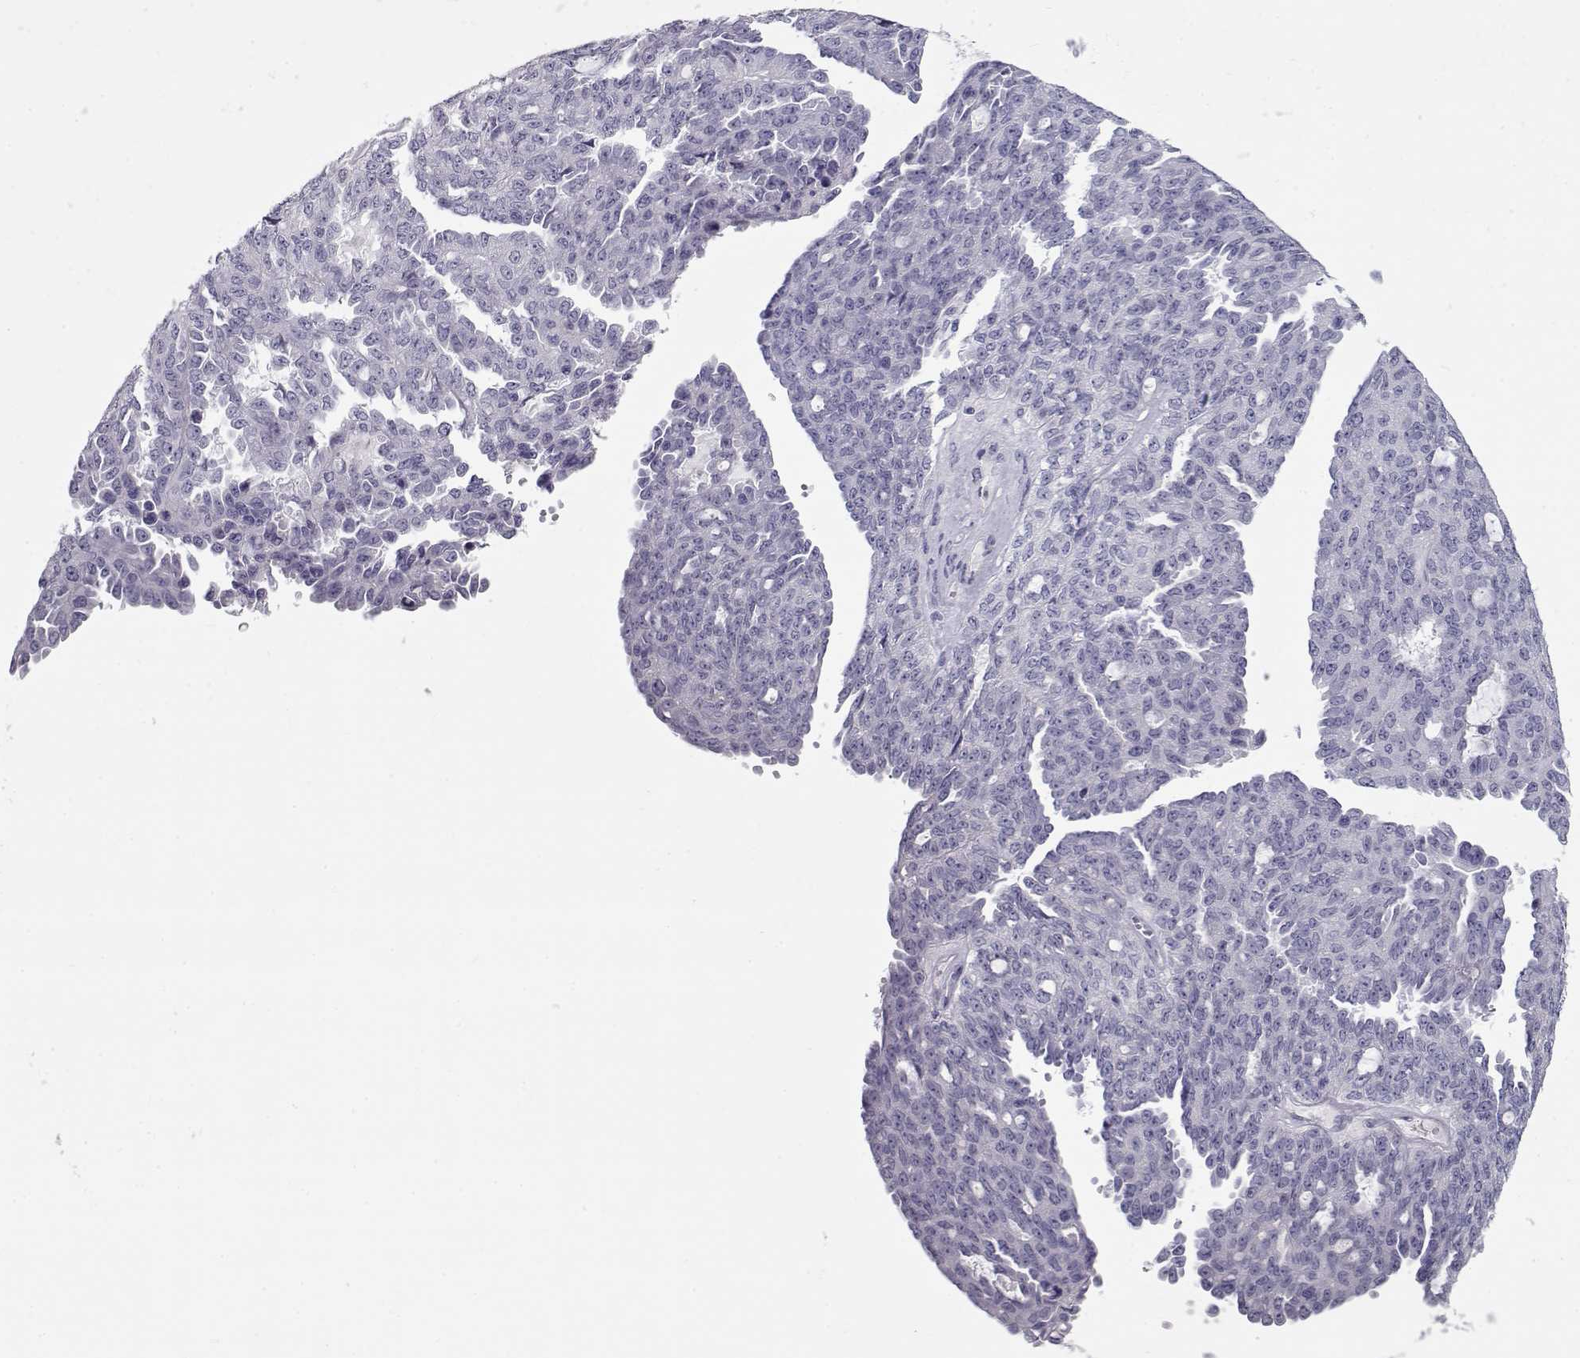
{"staining": {"intensity": "negative", "quantity": "none", "location": "none"}, "tissue": "ovarian cancer", "cell_type": "Tumor cells", "image_type": "cancer", "snomed": [{"axis": "morphology", "description": "Cystadenocarcinoma, serous, NOS"}, {"axis": "topography", "description": "Ovary"}], "caption": "IHC micrograph of human ovarian serous cystadenocarcinoma stained for a protein (brown), which shows no staining in tumor cells. (Brightfield microscopy of DAB immunohistochemistry at high magnification).", "gene": "SLITRK3", "patient": {"sex": "female", "age": 71}}